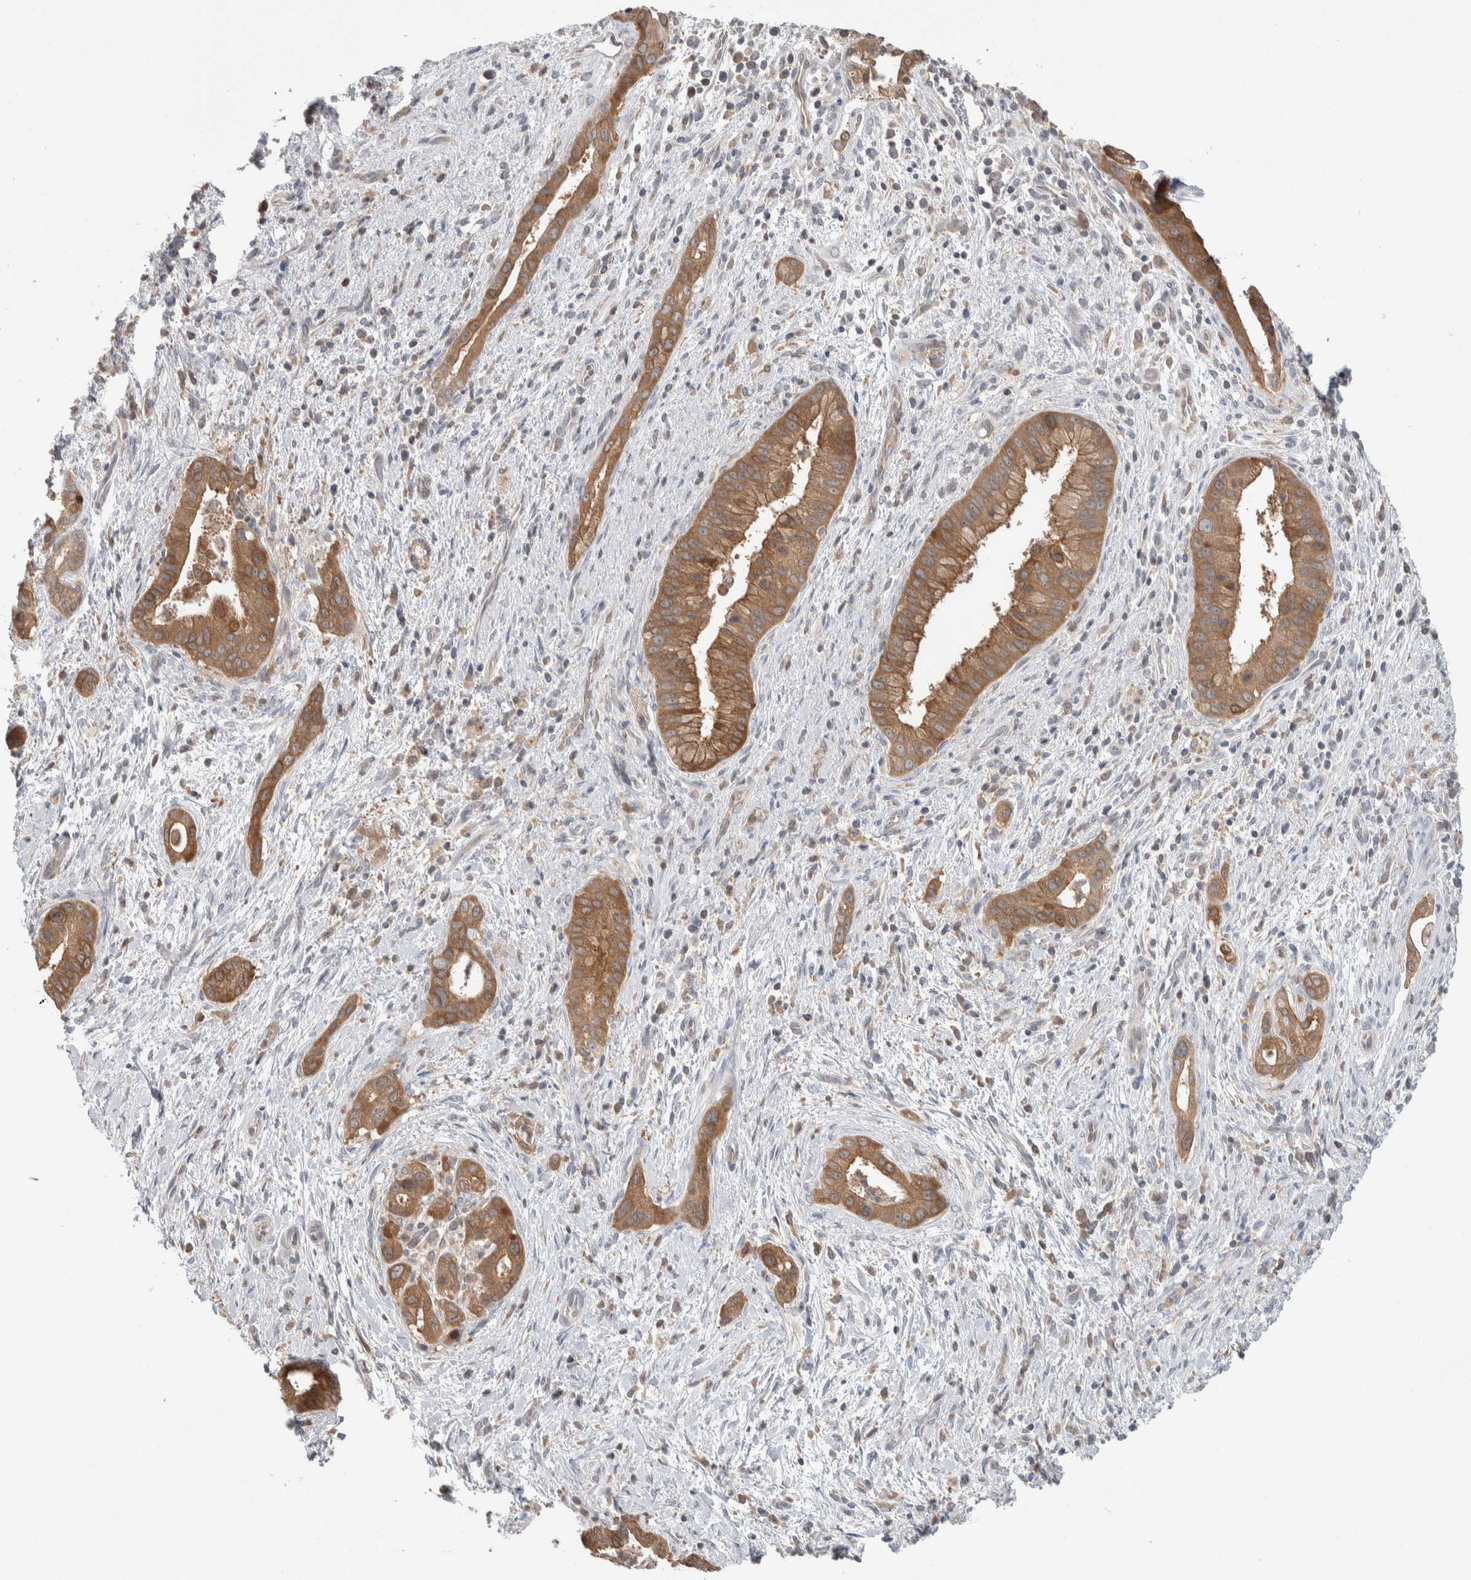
{"staining": {"intensity": "moderate", "quantity": ">75%", "location": "cytoplasmic/membranous"}, "tissue": "liver cancer", "cell_type": "Tumor cells", "image_type": "cancer", "snomed": [{"axis": "morphology", "description": "Cholangiocarcinoma"}, {"axis": "topography", "description": "Liver"}], "caption": "Liver cholangiocarcinoma stained for a protein reveals moderate cytoplasmic/membranous positivity in tumor cells. The staining was performed using DAB (3,3'-diaminobenzidine) to visualize the protein expression in brown, while the nuclei were stained in blue with hematoxylin (Magnification: 20x).", "gene": "HTATIP2", "patient": {"sex": "female", "age": 54}}